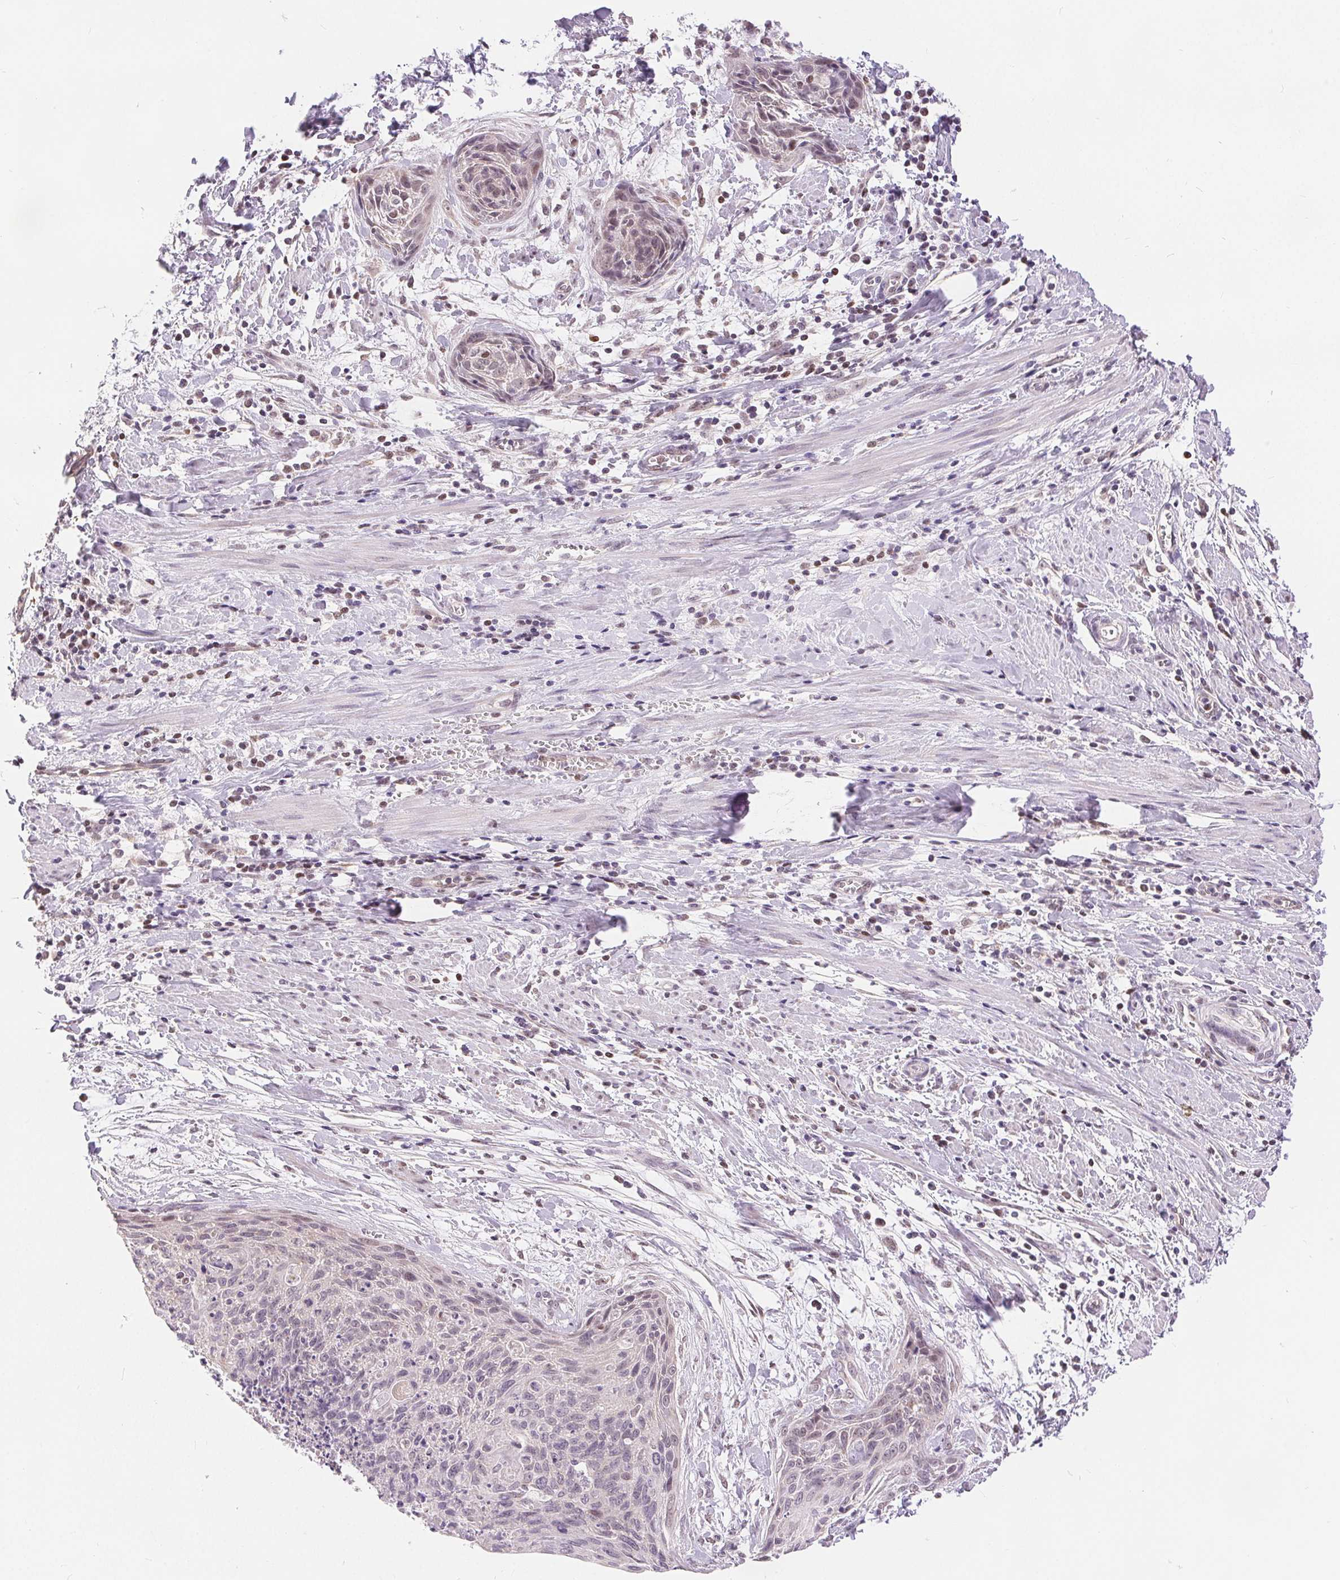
{"staining": {"intensity": "negative", "quantity": "none", "location": "none"}, "tissue": "cervical cancer", "cell_type": "Tumor cells", "image_type": "cancer", "snomed": [{"axis": "morphology", "description": "Squamous cell carcinoma, NOS"}, {"axis": "topography", "description": "Cervix"}], "caption": "Immunohistochemical staining of human cervical cancer (squamous cell carcinoma) exhibits no significant staining in tumor cells. Nuclei are stained in blue.", "gene": "POU2F2", "patient": {"sex": "female", "age": 55}}